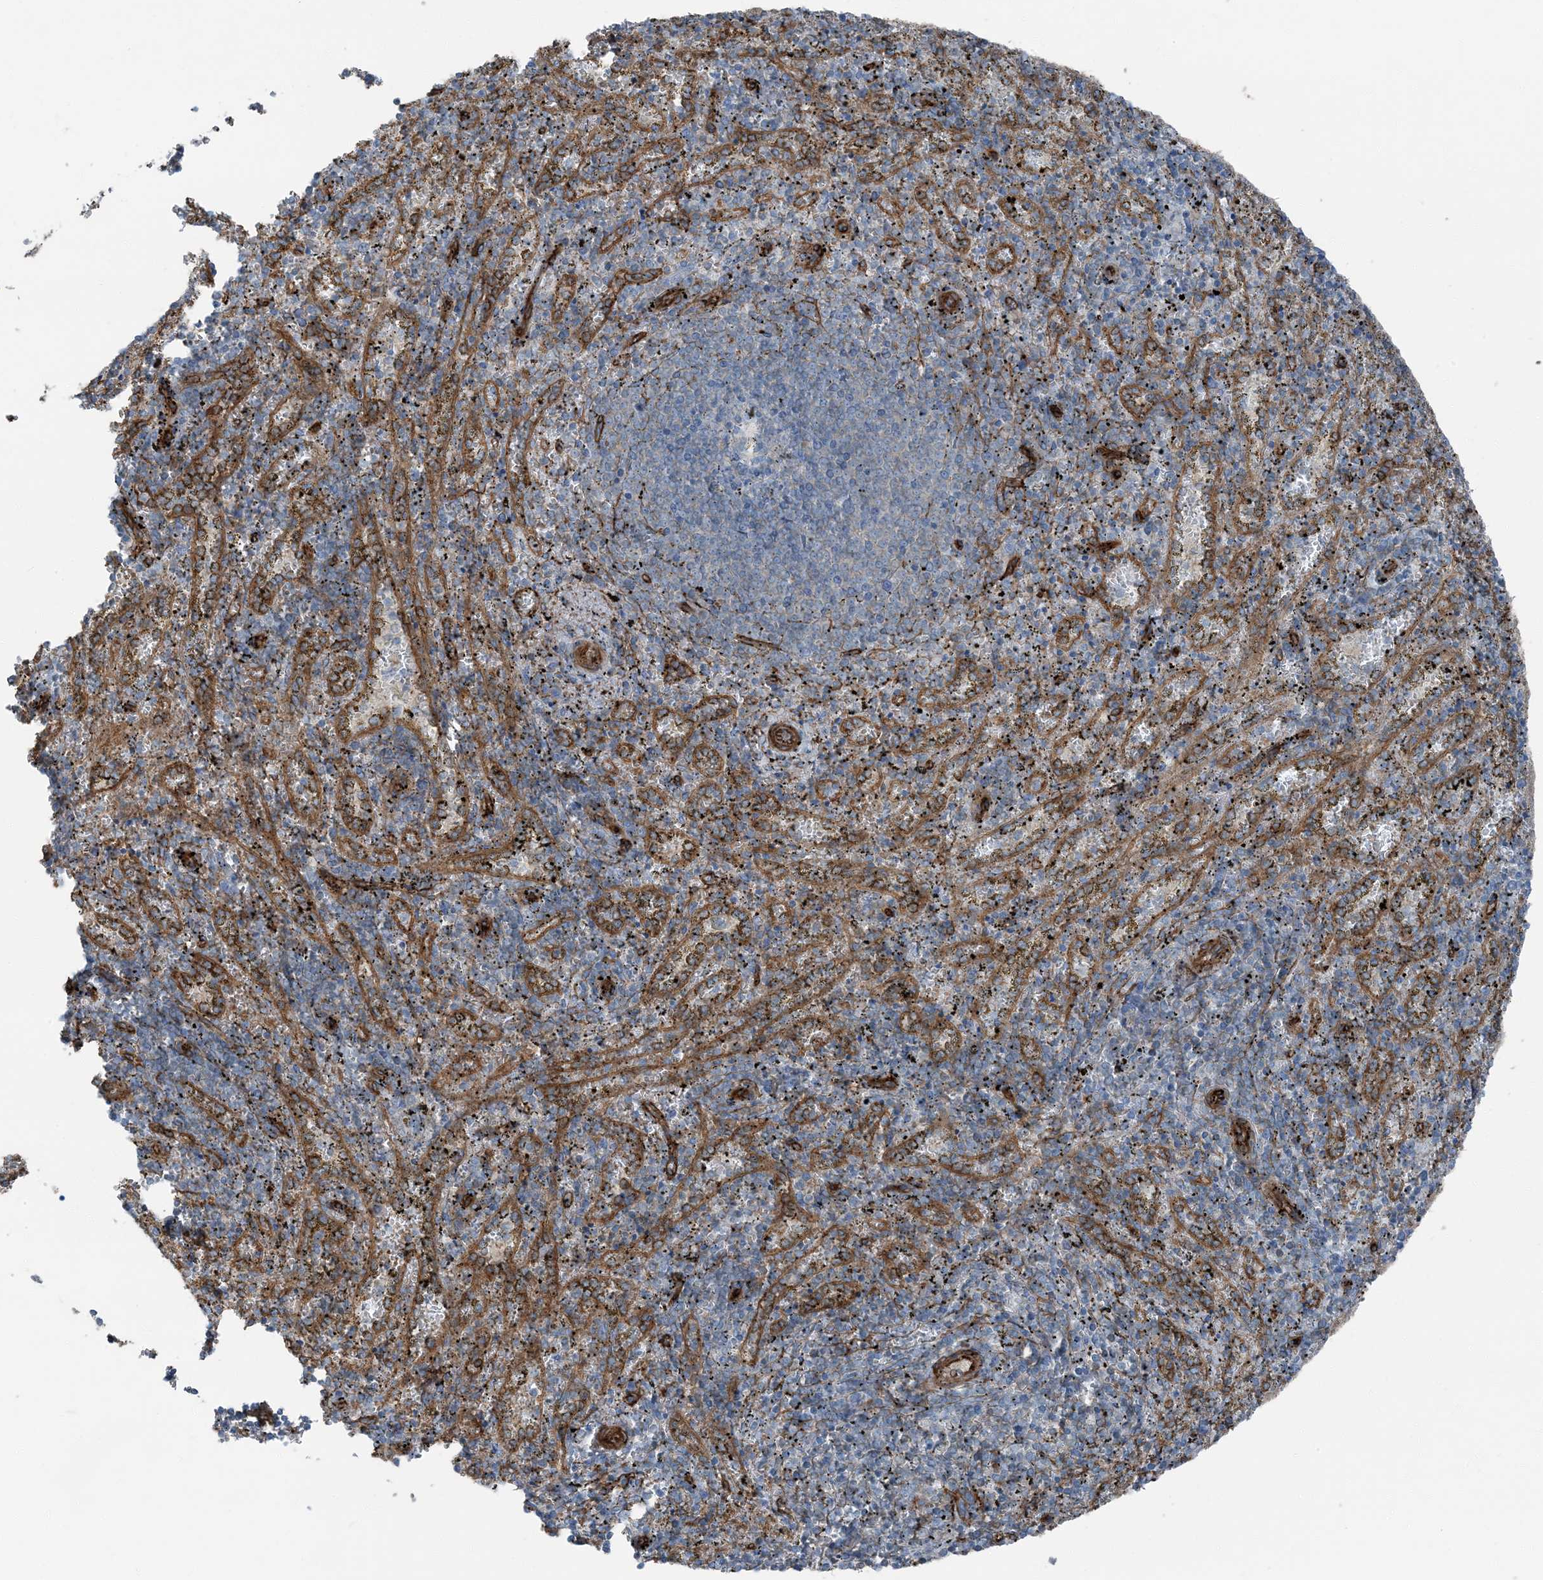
{"staining": {"intensity": "moderate", "quantity": "<25%", "location": "cytoplasmic/membranous"}, "tissue": "spleen", "cell_type": "Cells in red pulp", "image_type": "normal", "snomed": [{"axis": "morphology", "description": "Normal tissue, NOS"}, {"axis": "topography", "description": "Spleen"}], "caption": "IHC of unremarkable human spleen shows low levels of moderate cytoplasmic/membranous positivity in about <25% of cells in red pulp. (brown staining indicates protein expression, while blue staining denotes nuclei).", "gene": "ZFP90", "patient": {"sex": "male", "age": 11}}